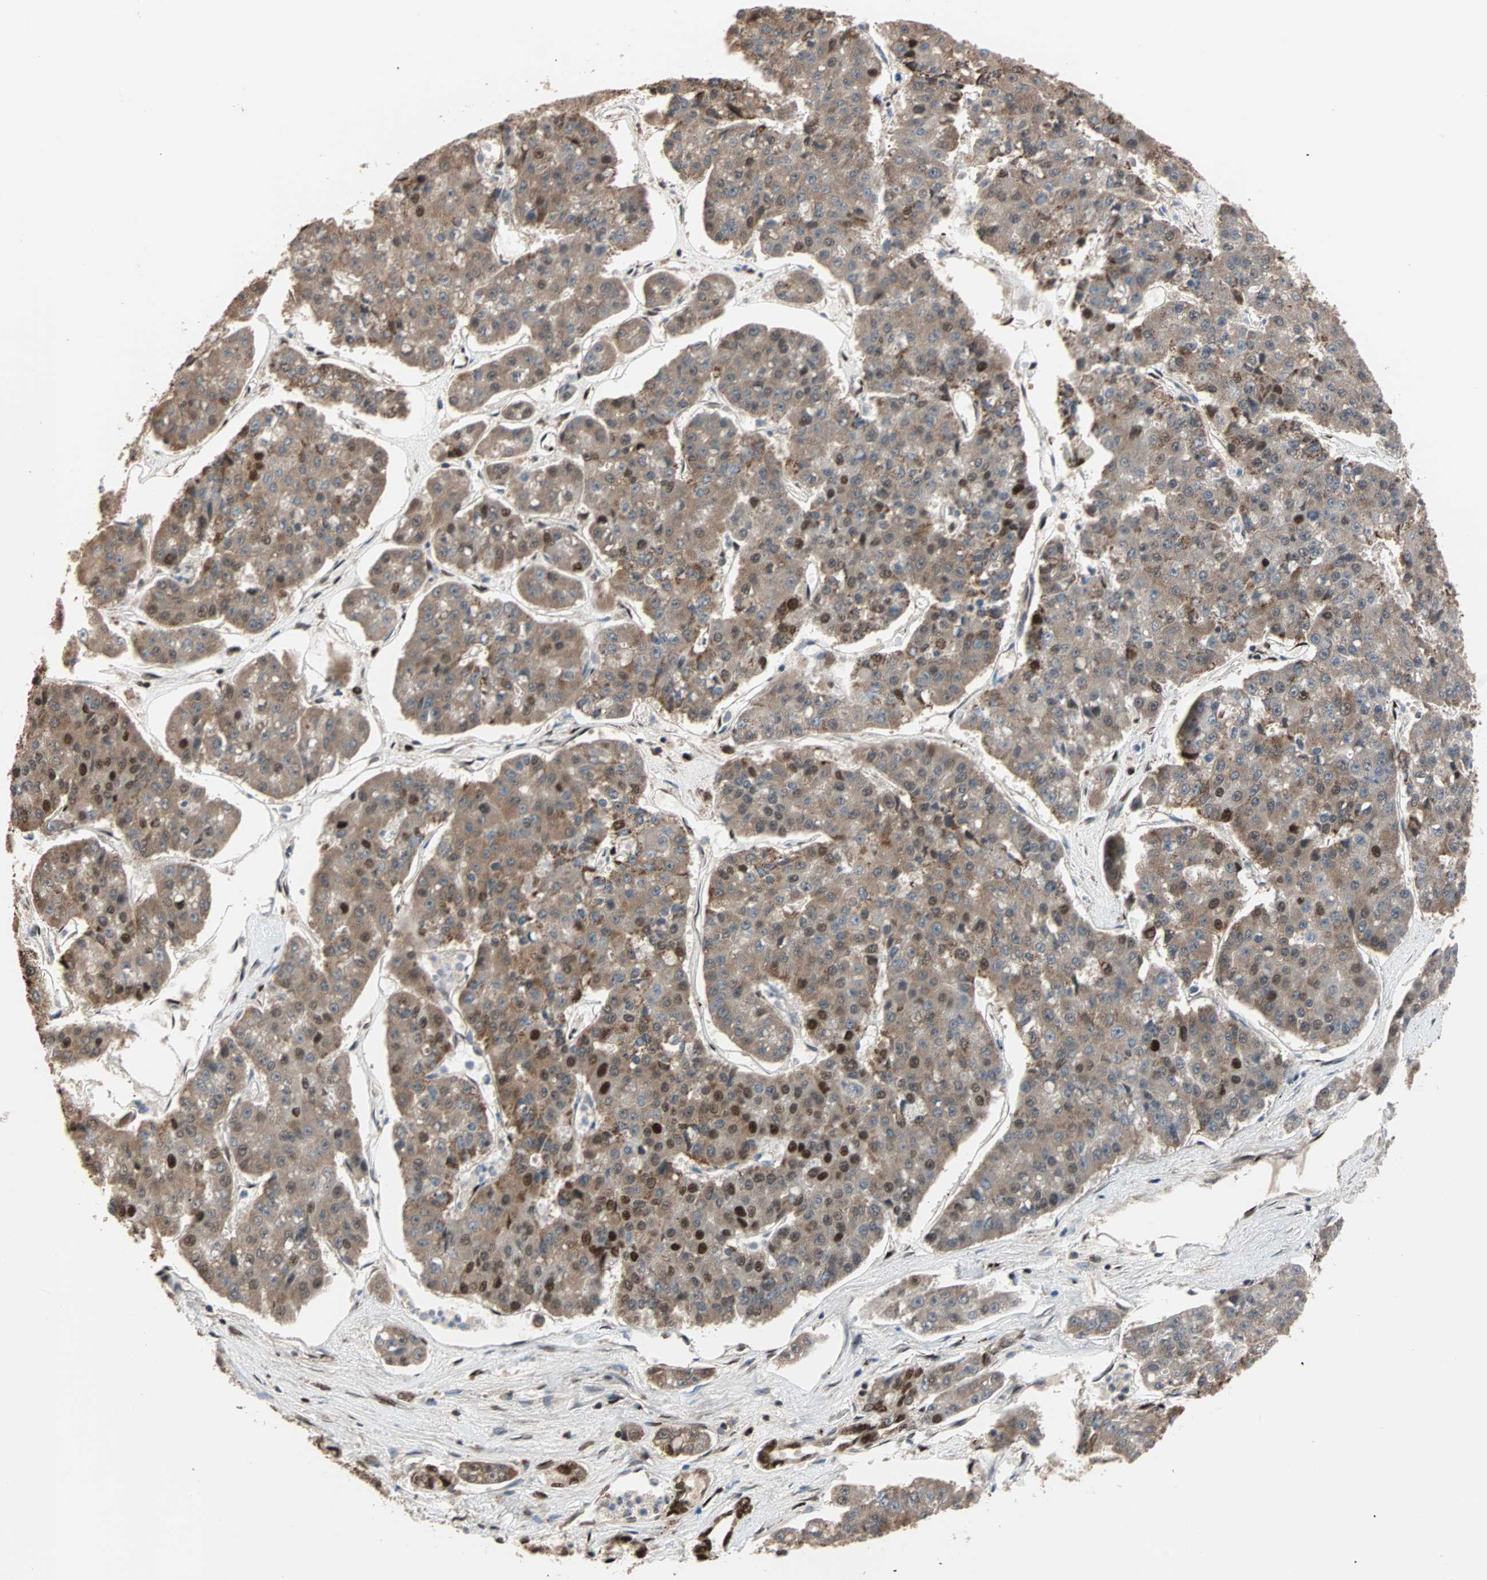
{"staining": {"intensity": "moderate", "quantity": ">75%", "location": "cytoplasmic/membranous,nuclear"}, "tissue": "pancreatic cancer", "cell_type": "Tumor cells", "image_type": "cancer", "snomed": [{"axis": "morphology", "description": "Adenocarcinoma, NOS"}, {"axis": "topography", "description": "Pancreas"}], "caption": "Immunohistochemical staining of human pancreatic adenocarcinoma reveals medium levels of moderate cytoplasmic/membranous and nuclear expression in about >75% of tumor cells. The protein is stained brown, and the nuclei are stained in blue (DAB IHC with brightfield microscopy, high magnification).", "gene": "ILF2", "patient": {"sex": "male", "age": 50}}